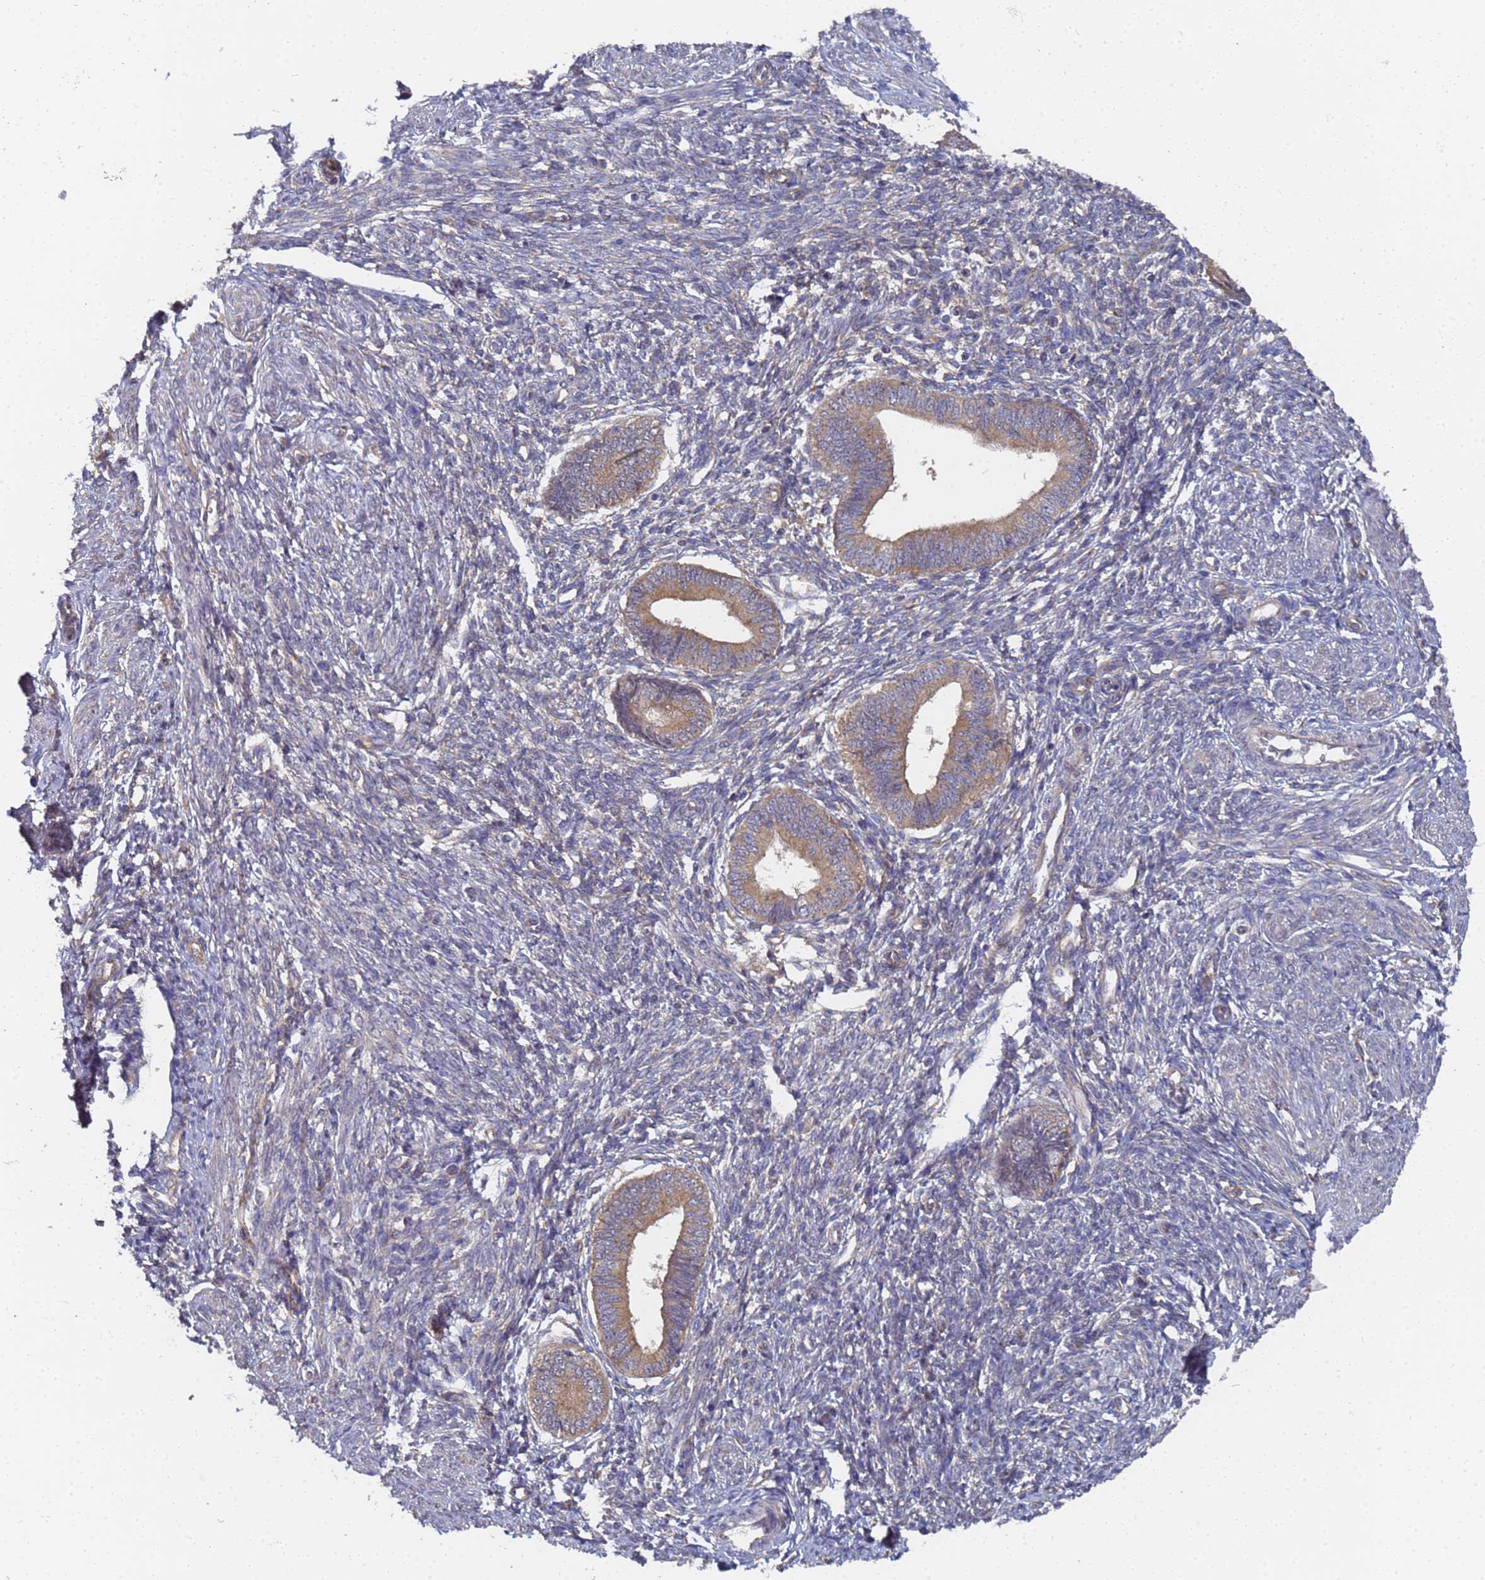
{"staining": {"intensity": "weak", "quantity": "<25%", "location": "cytoplasmic/membranous"}, "tissue": "endometrium", "cell_type": "Cells in endometrial stroma", "image_type": "normal", "snomed": [{"axis": "morphology", "description": "Normal tissue, NOS"}, {"axis": "topography", "description": "Endometrium"}], "caption": "The histopathology image reveals no staining of cells in endometrial stroma in normal endometrium. The staining was performed using DAB to visualize the protein expression in brown, while the nuclei were stained in blue with hematoxylin (Magnification: 20x).", "gene": "ALS2CL", "patient": {"sex": "female", "age": 46}}